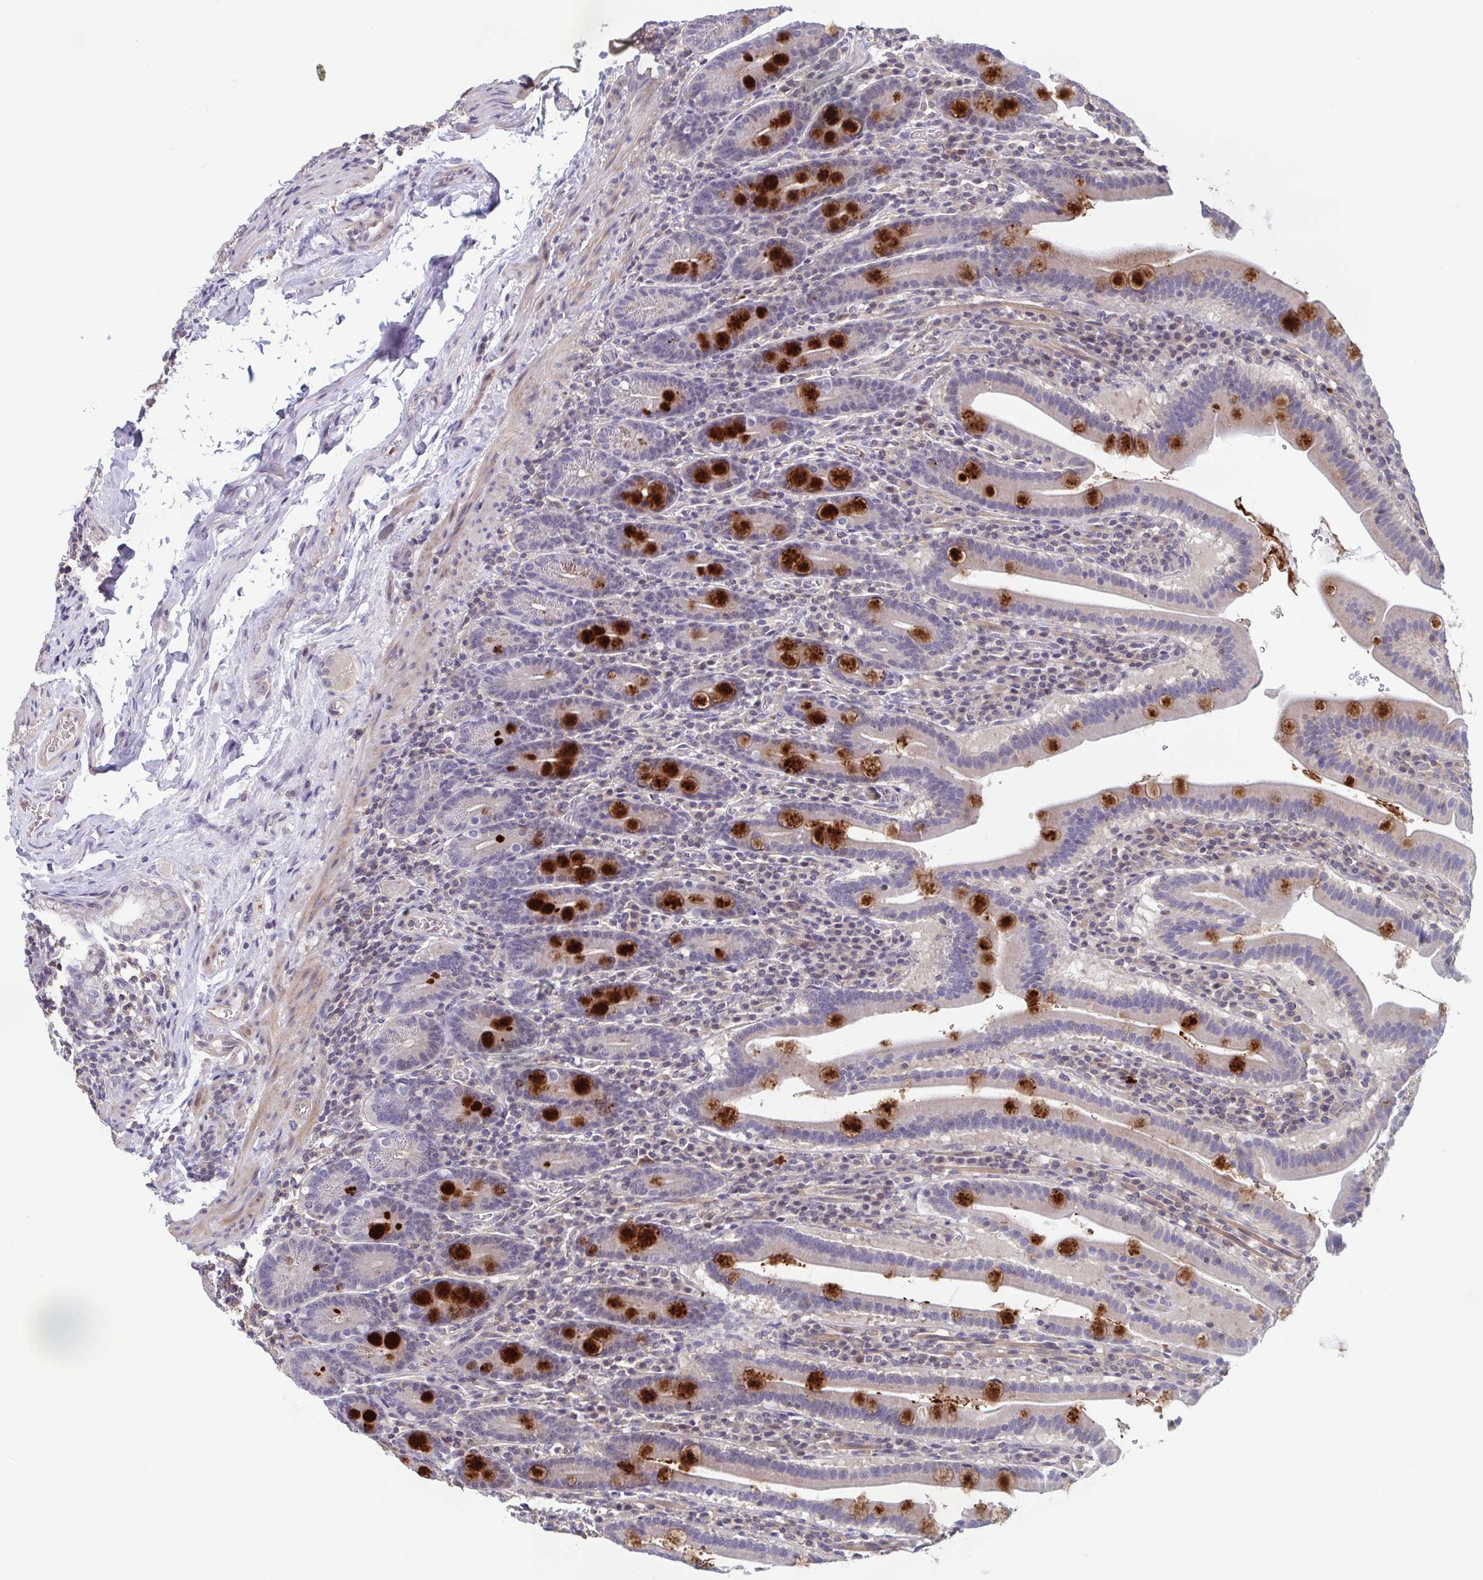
{"staining": {"intensity": "strong", "quantity": "25%-75%", "location": "cytoplasmic/membranous"}, "tissue": "small intestine", "cell_type": "Glandular cells", "image_type": "normal", "snomed": [{"axis": "morphology", "description": "Normal tissue, NOS"}, {"axis": "topography", "description": "Small intestine"}], "caption": "Immunohistochemistry histopathology image of benign human small intestine stained for a protein (brown), which reveals high levels of strong cytoplasmic/membranous staining in about 25%-75% of glandular cells.", "gene": "LRRC38", "patient": {"sex": "male", "age": 26}}